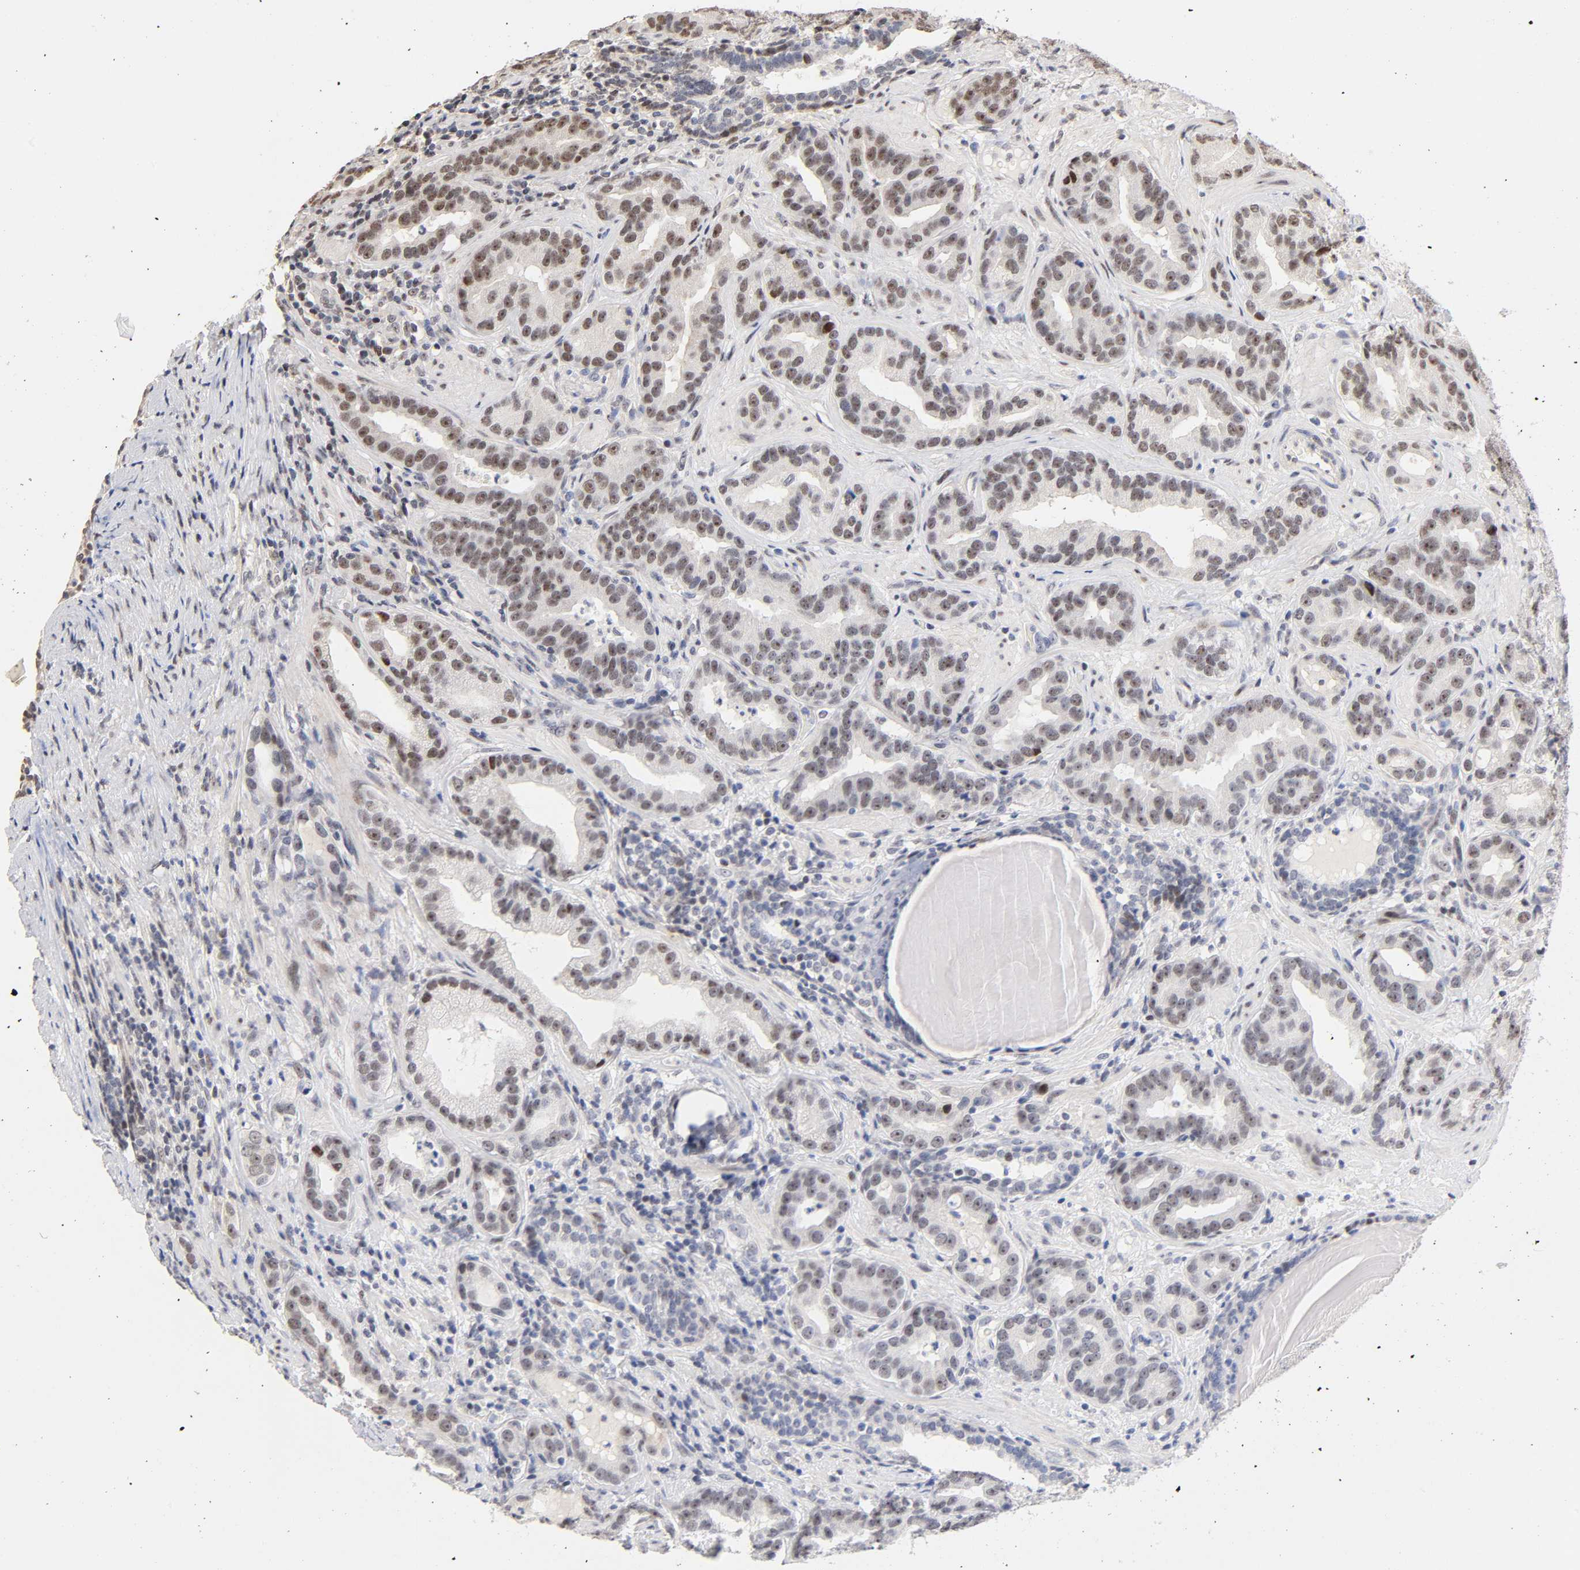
{"staining": {"intensity": "moderate", "quantity": "25%-75%", "location": "nuclear"}, "tissue": "prostate cancer", "cell_type": "Tumor cells", "image_type": "cancer", "snomed": [{"axis": "morphology", "description": "Adenocarcinoma, Low grade"}, {"axis": "topography", "description": "Prostate"}], "caption": "Human prostate adenocarcinoma (low-grade) stained for a protein (brown) shows moderate nuclear positive positivity in about 25%-75% of tumor cells.", "gene": "TP53RK", "patient": {"sex": "male", "age": 59}}